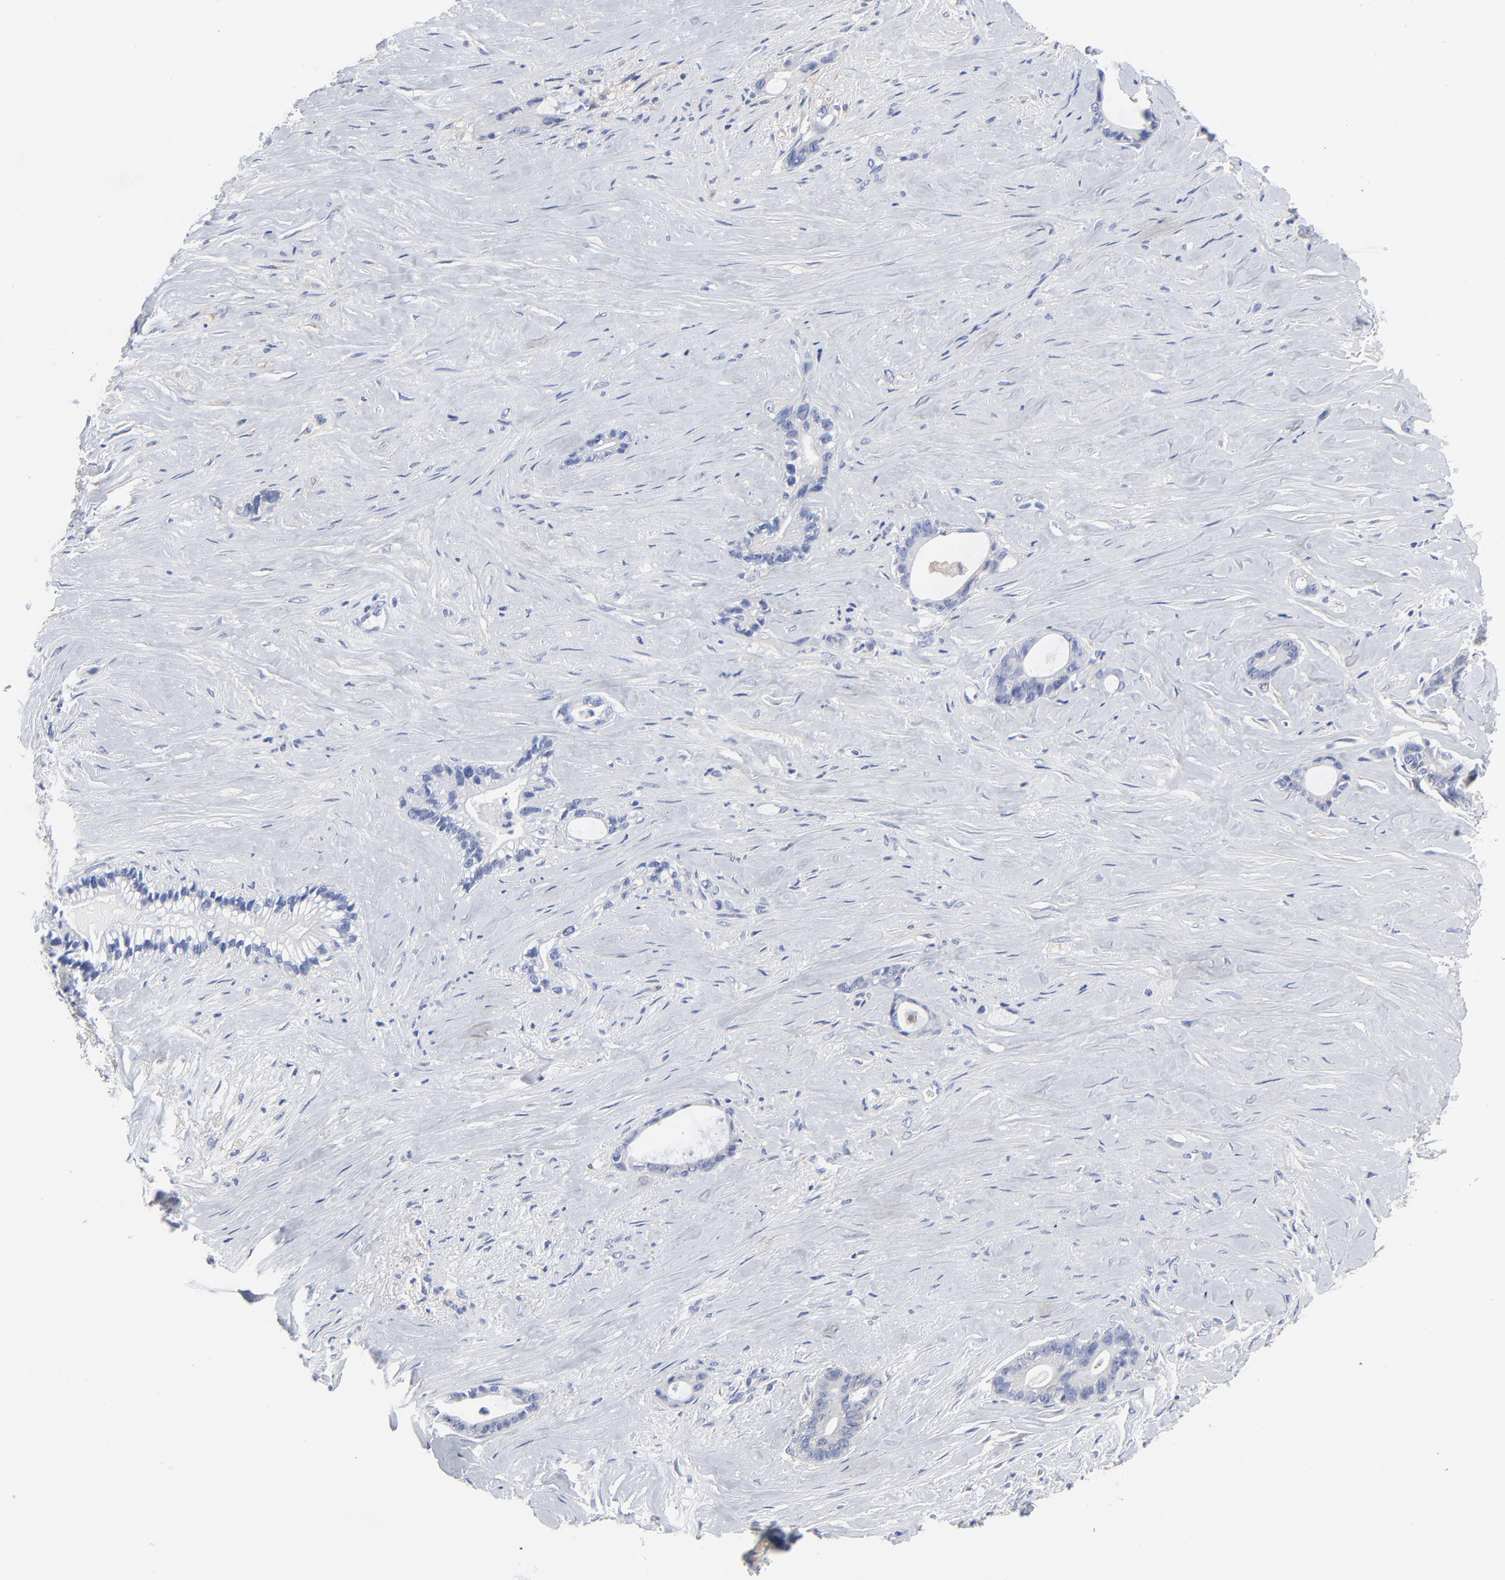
{"staining": {"intensity": "negative", "quantity": "none", "location": "none"}, "tissue": "liver cancer", "cell_type": "Tumor cells", "image_type": "cancer", "snomed": [{"axis": "morphology", "description": "Cholangiocarcinoma"}, {"axis": "topography", "description": "Liver"}], "caption": "Immunohistochemical staining of human liver cholangiocarcinoma reveals no significant staining in tumor cells.", "gene": "STAT2", "patient": {"sex": "female", "age": 55}}